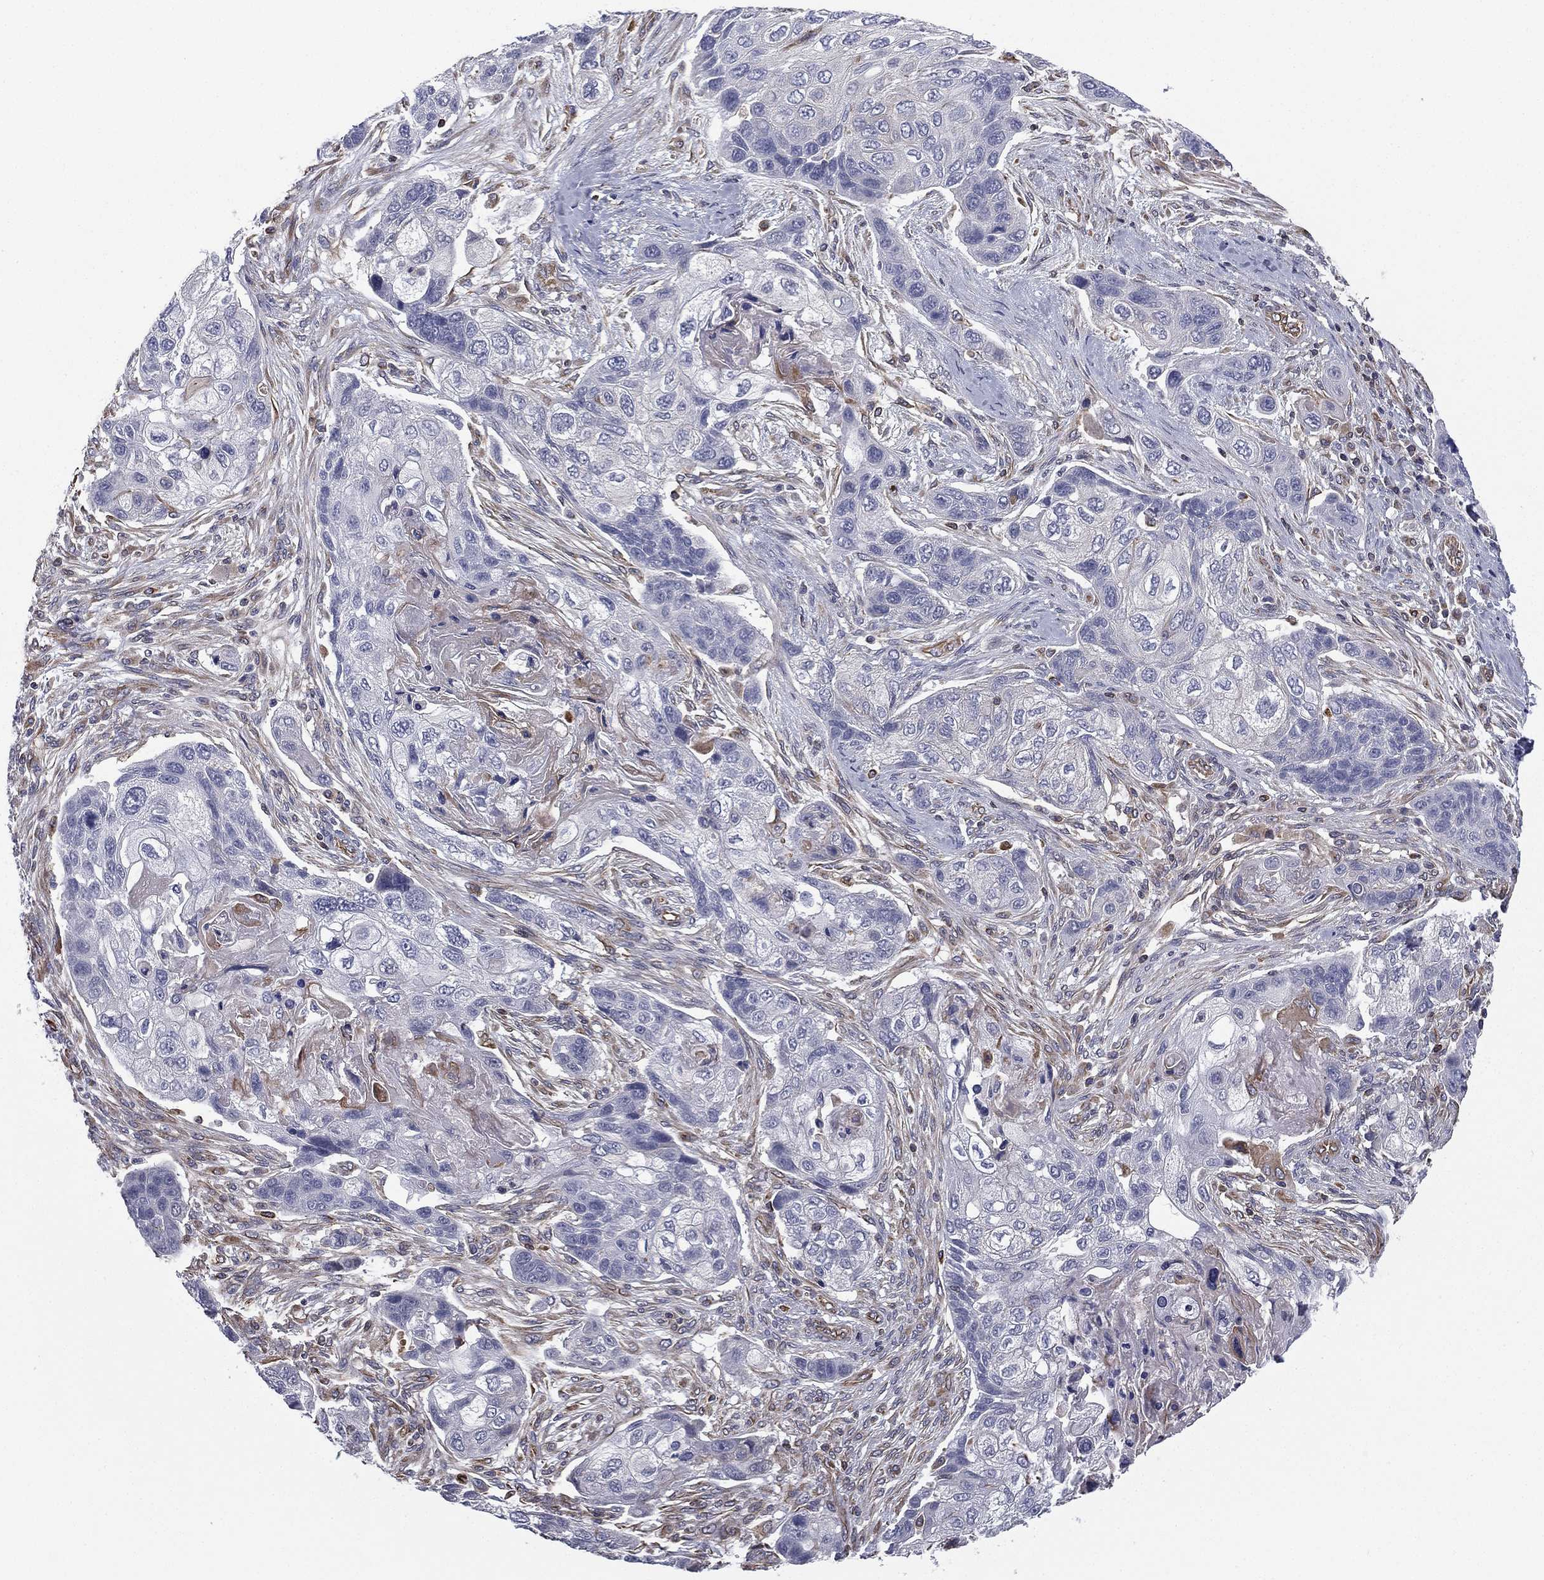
{"staining": {"intensity": "negative", "quantity": "none", "location": "none"}, "tissue": "lung cancer", "cell_type": "Tumor cells", "image_type": "cancer", "snomed": [{"axis": "morphology", "description": "Squamous cell carcinoma, NOS"}, {"axis": "topography", "description": "Lung"}], "caption": "Immunohistochemistry of human squamous cell carcinoma (lung) displays no staining in tumor cells.", "gene": "SCUBE1", "patient": {"sex": "male", "age": 69}}